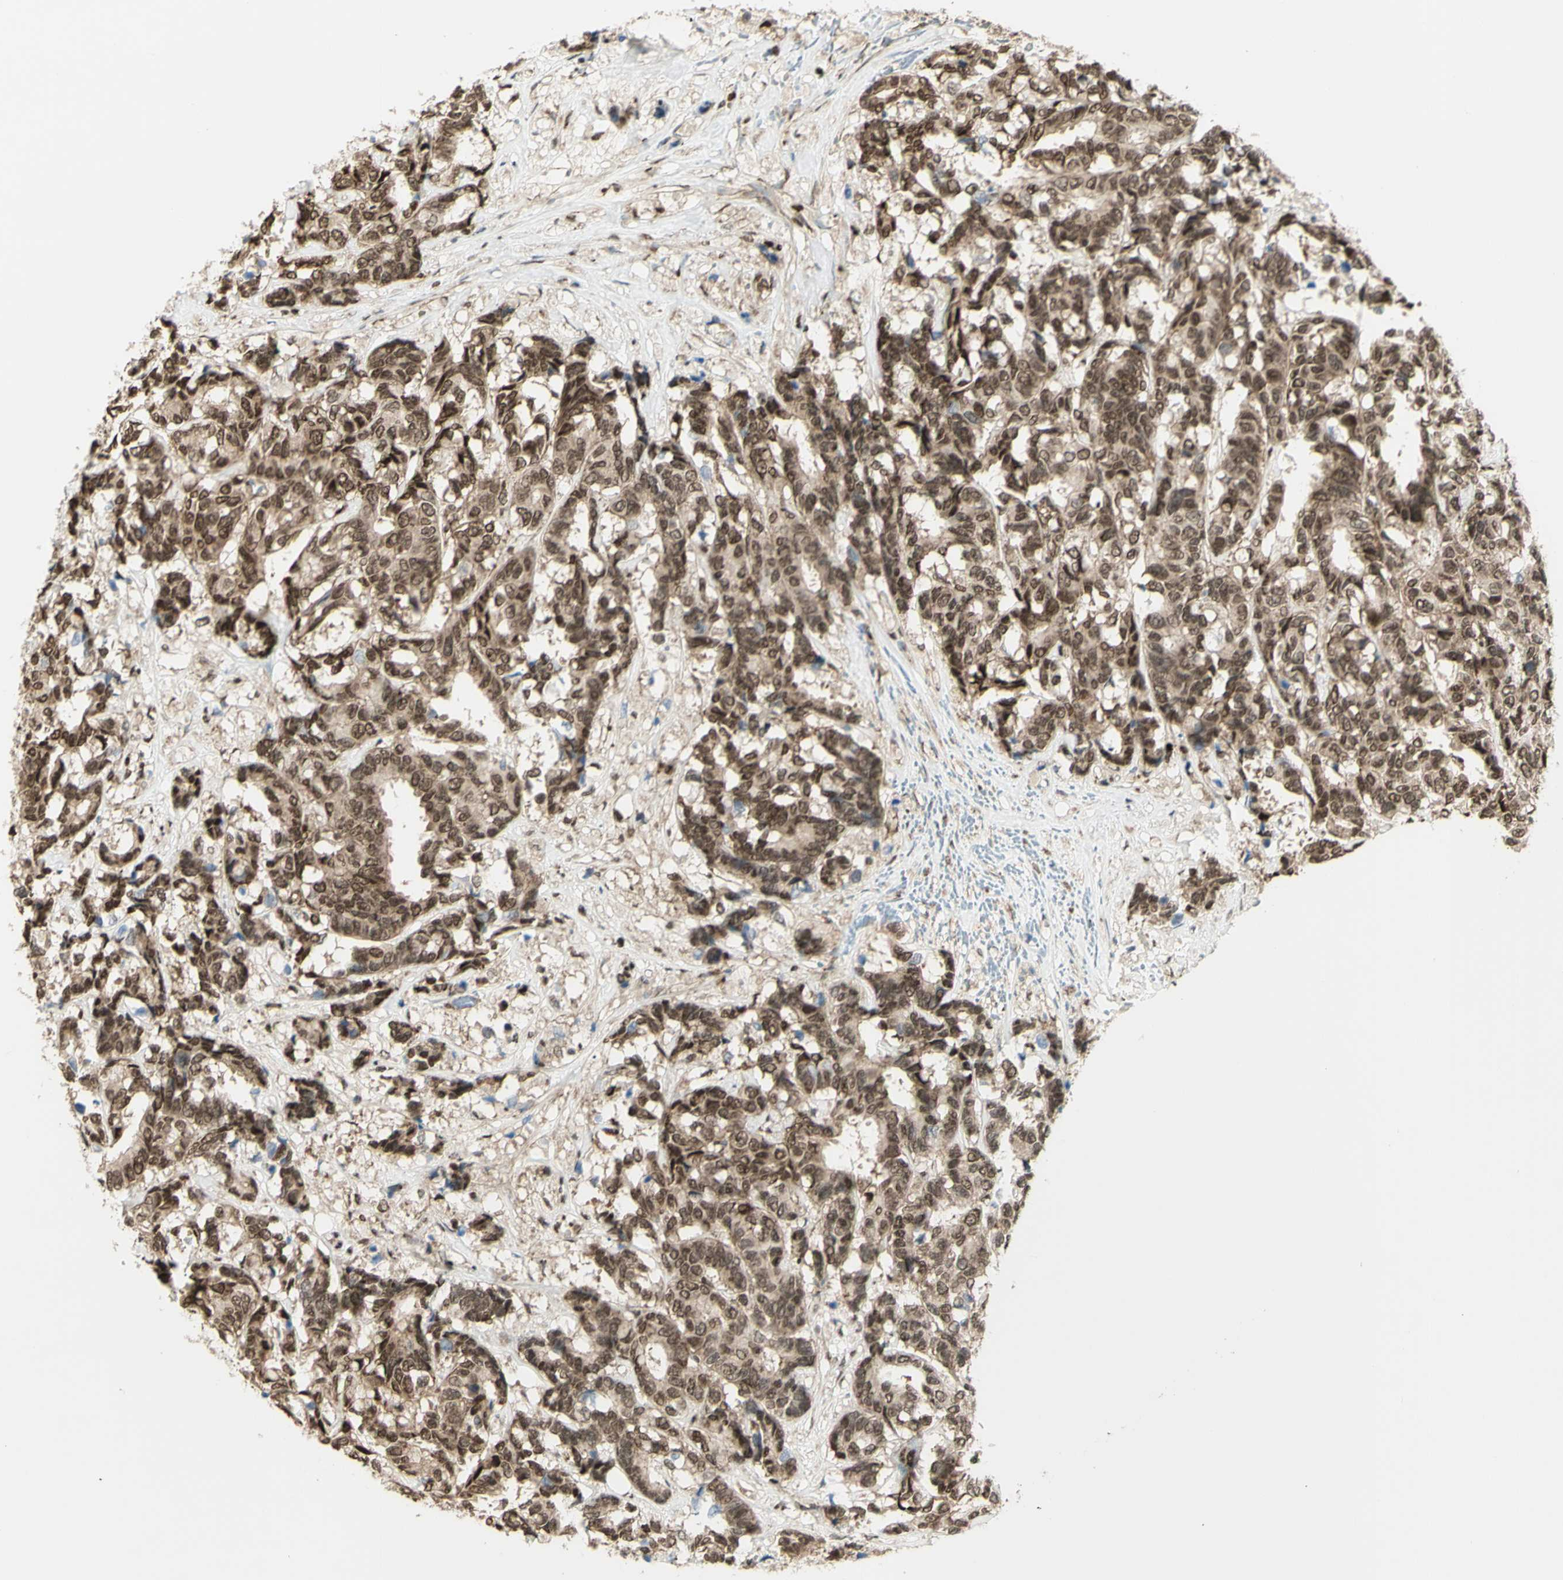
{"staining": {"intensity": "moderate", "quantity": ">75%", "location": "nuclear"}, "tissue": "breast cancer", "cell_type": "Tumor cells", "image_type": "cancer", "snomed": [{"axis": "morphology", "description": "Duct carcinoma"}, {"axis": "topography", "description": "Breast"}], "caption": "This is an image of immunohistochemistry staining of breast infiltrating ductal carcinoma, which shows moderate staining in the nuclear of tumor cells.", "gene": "ZMYM6", "patient": {"sex": "female", "age": 87}}